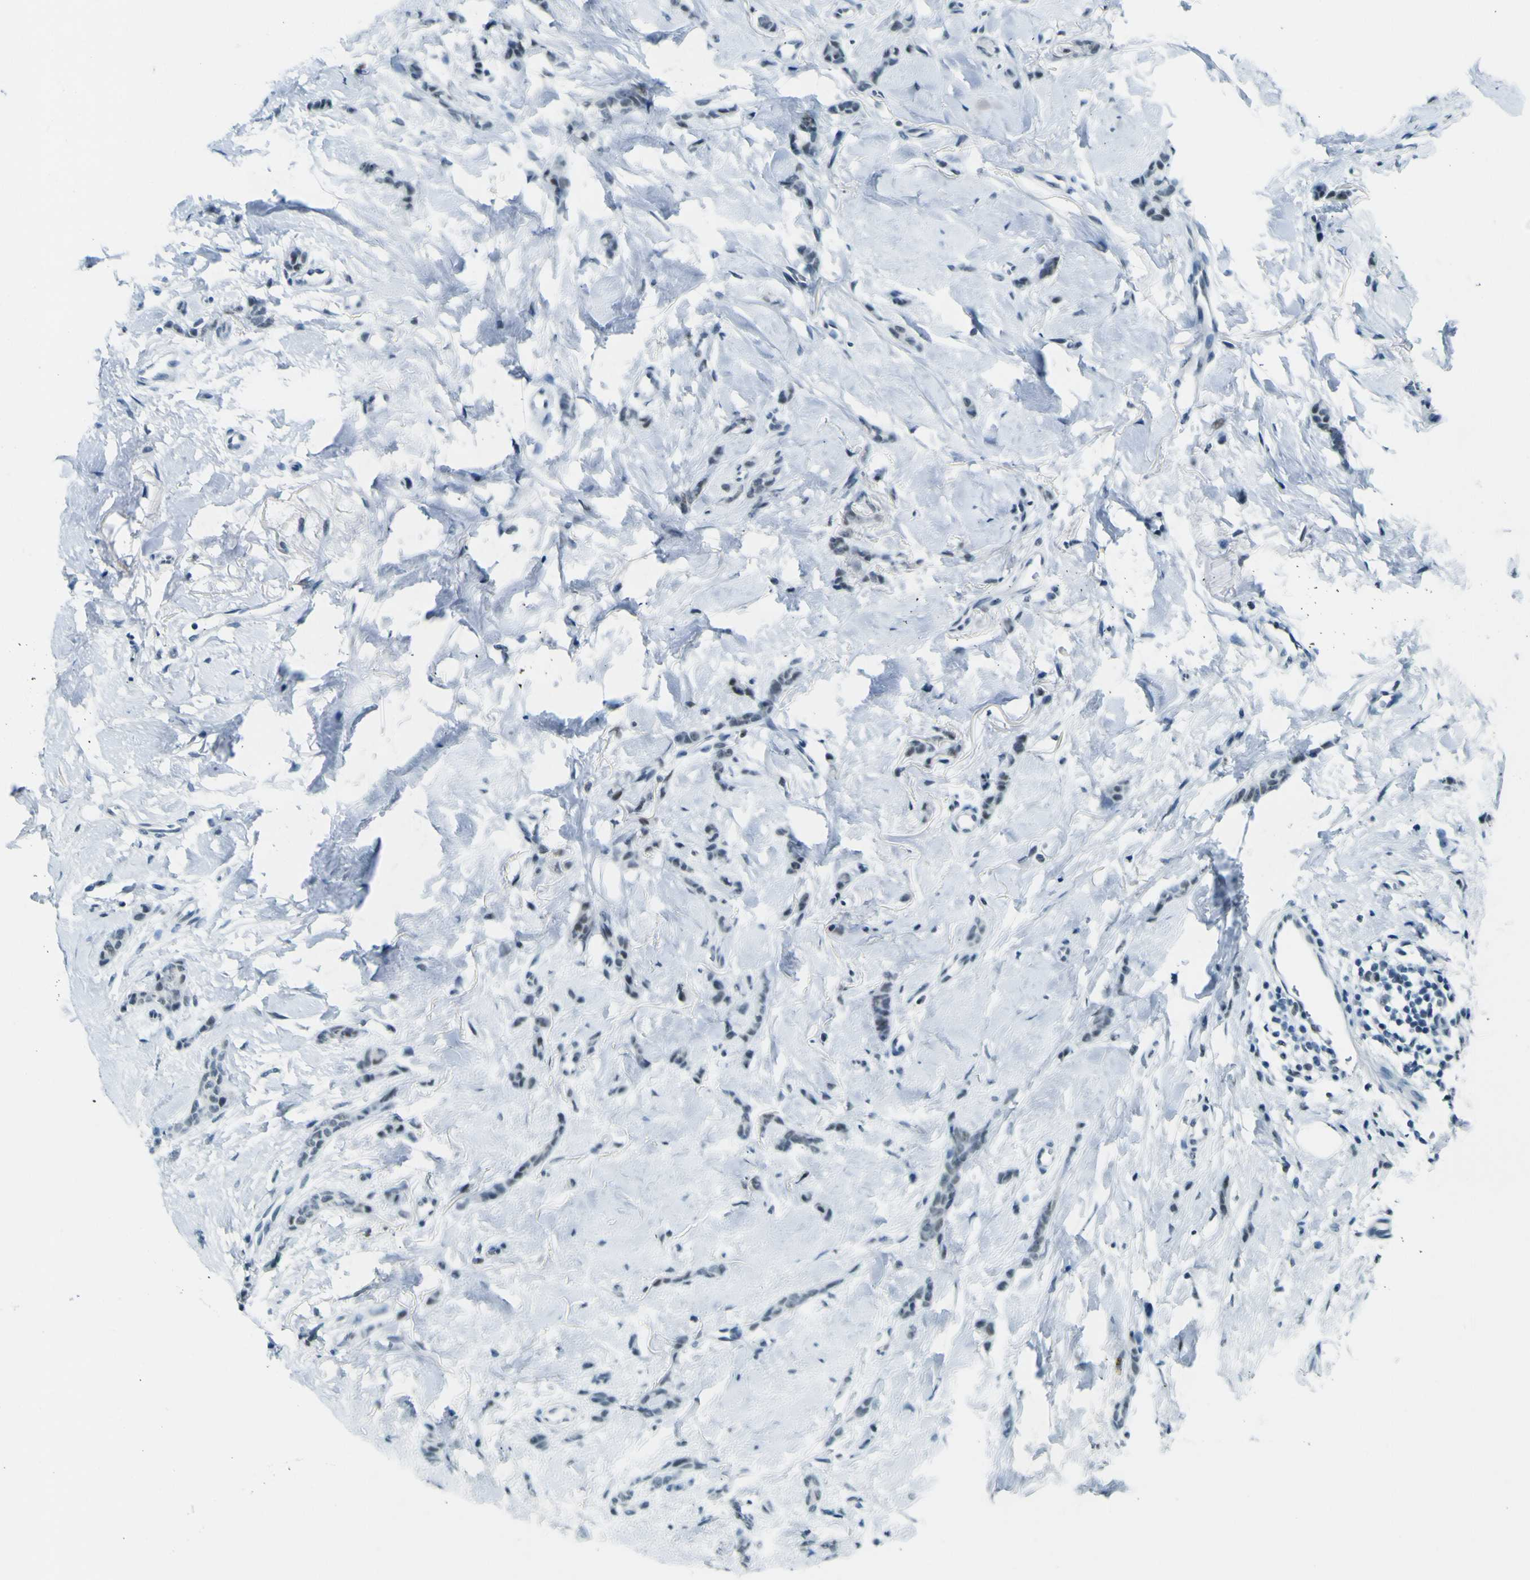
{"staining": {"intensity": "weak", "quantity": "<25%", "location": "nuclear"}, "tissue": "breast cancer", "cell_type": "Tumor cells", "image_type": "cancer", "snomed": [{"axis": "morphology", "description": "Lobular carcinoma"}, {"axis": "topography", "description": "Skin"}, {"axis": "topography", "description": "Breast"}], "caption": "This is an immunohistochemistry image of human breast cancer. There is no expression in tumor cells.", "gene": "CEBPG", "patient": {"sex": "female", "age": 46}}